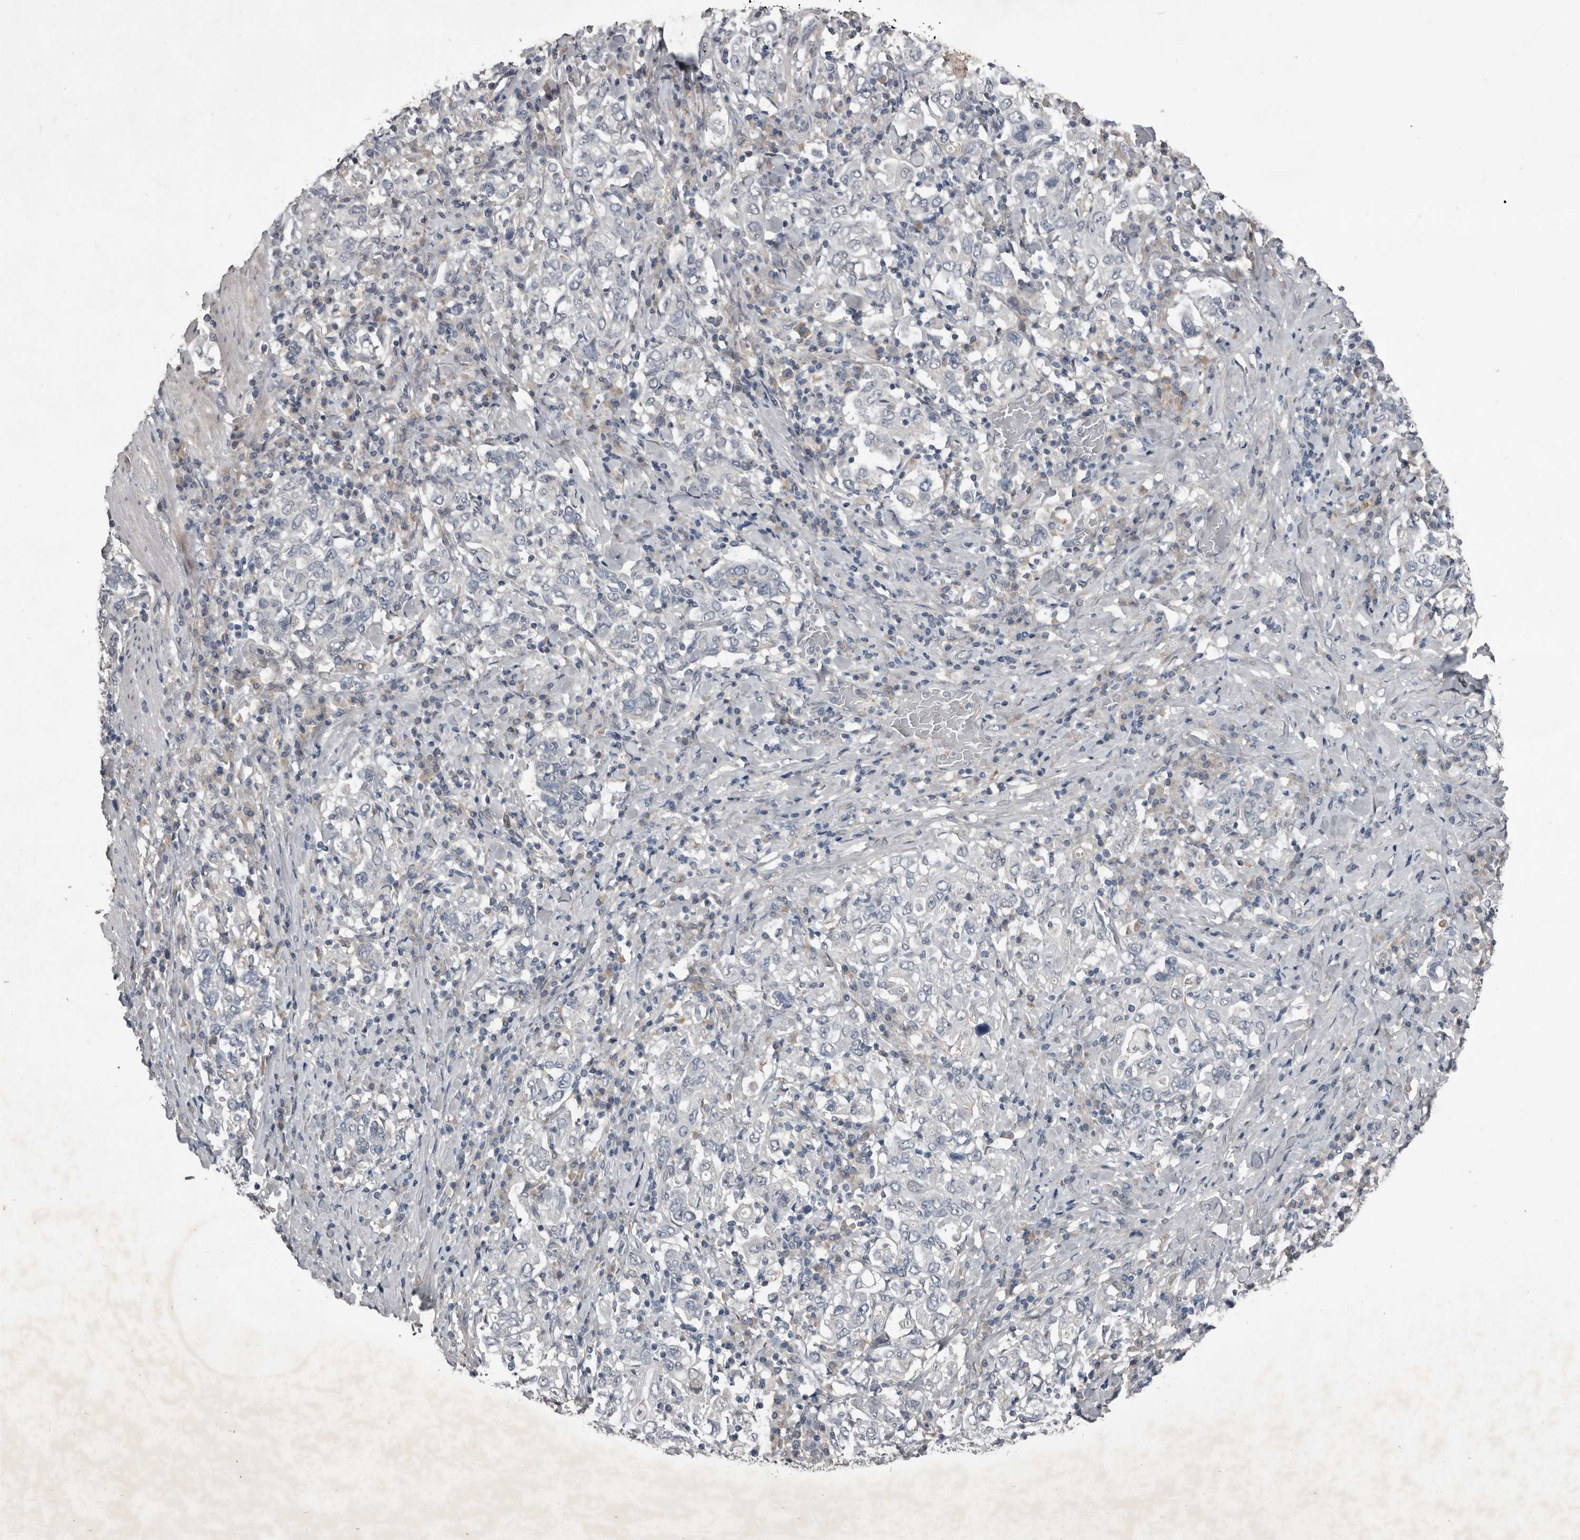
{"staining": {"intensity": "negative", "quantity": "none", "location": "none"}, "tissue": "stomach cancer", "cell_type": "Tumor cells", "image_type": "cancer", "snomed": [{"axis": "morphology", "description": "Adenocarcinoma, NOS"}, {"axis": "topography", "description": "Stomach, upper"}], "caption": "The micrograph displays no staining of tumor cells in stomach cancer (adenocarcinoma).", "gene": "C1orf216", "patient": {"sex": "male", "age": 62}}